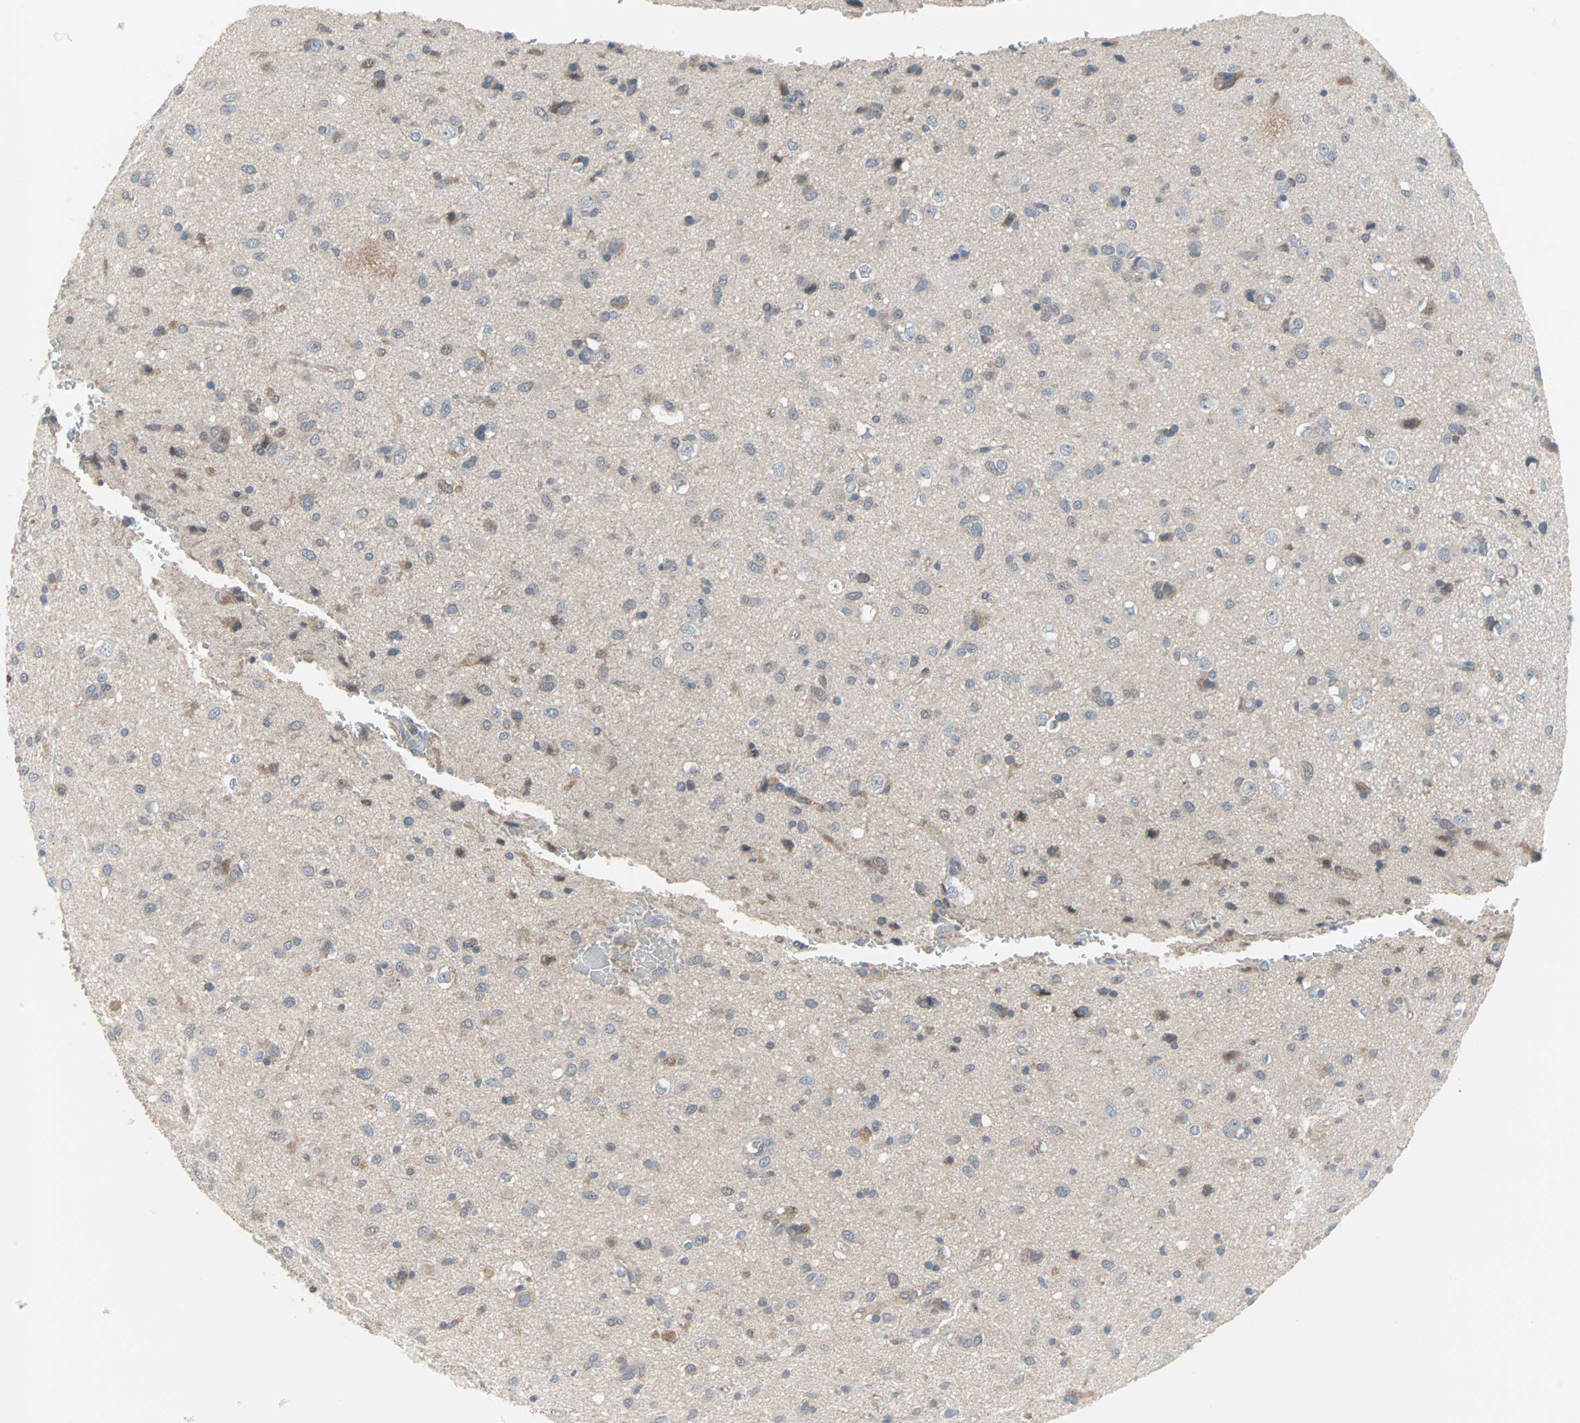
{"staining": {"intensity": "moderate", "quantity": "<25%", "location": "cytoplasmic/membranous"}, "tissue": "glioma", "cell_type": "Tumor cells", "image_type": "cancer", "snomed": [{"axis": "morphology", "description": "Glioma, malignant, Low grade"}, {"axis": "topography", "description": "Brain"}], "caption": "Protein staining of glioma tissue demonstrates moderate cytoplasmic/membranous positivity in about <25% of tumor cells. (Brightfield microscopy of DAB IHC at high magnification).", "gene": "CASP3", "patient": {"sex": "male", "age": 77}}